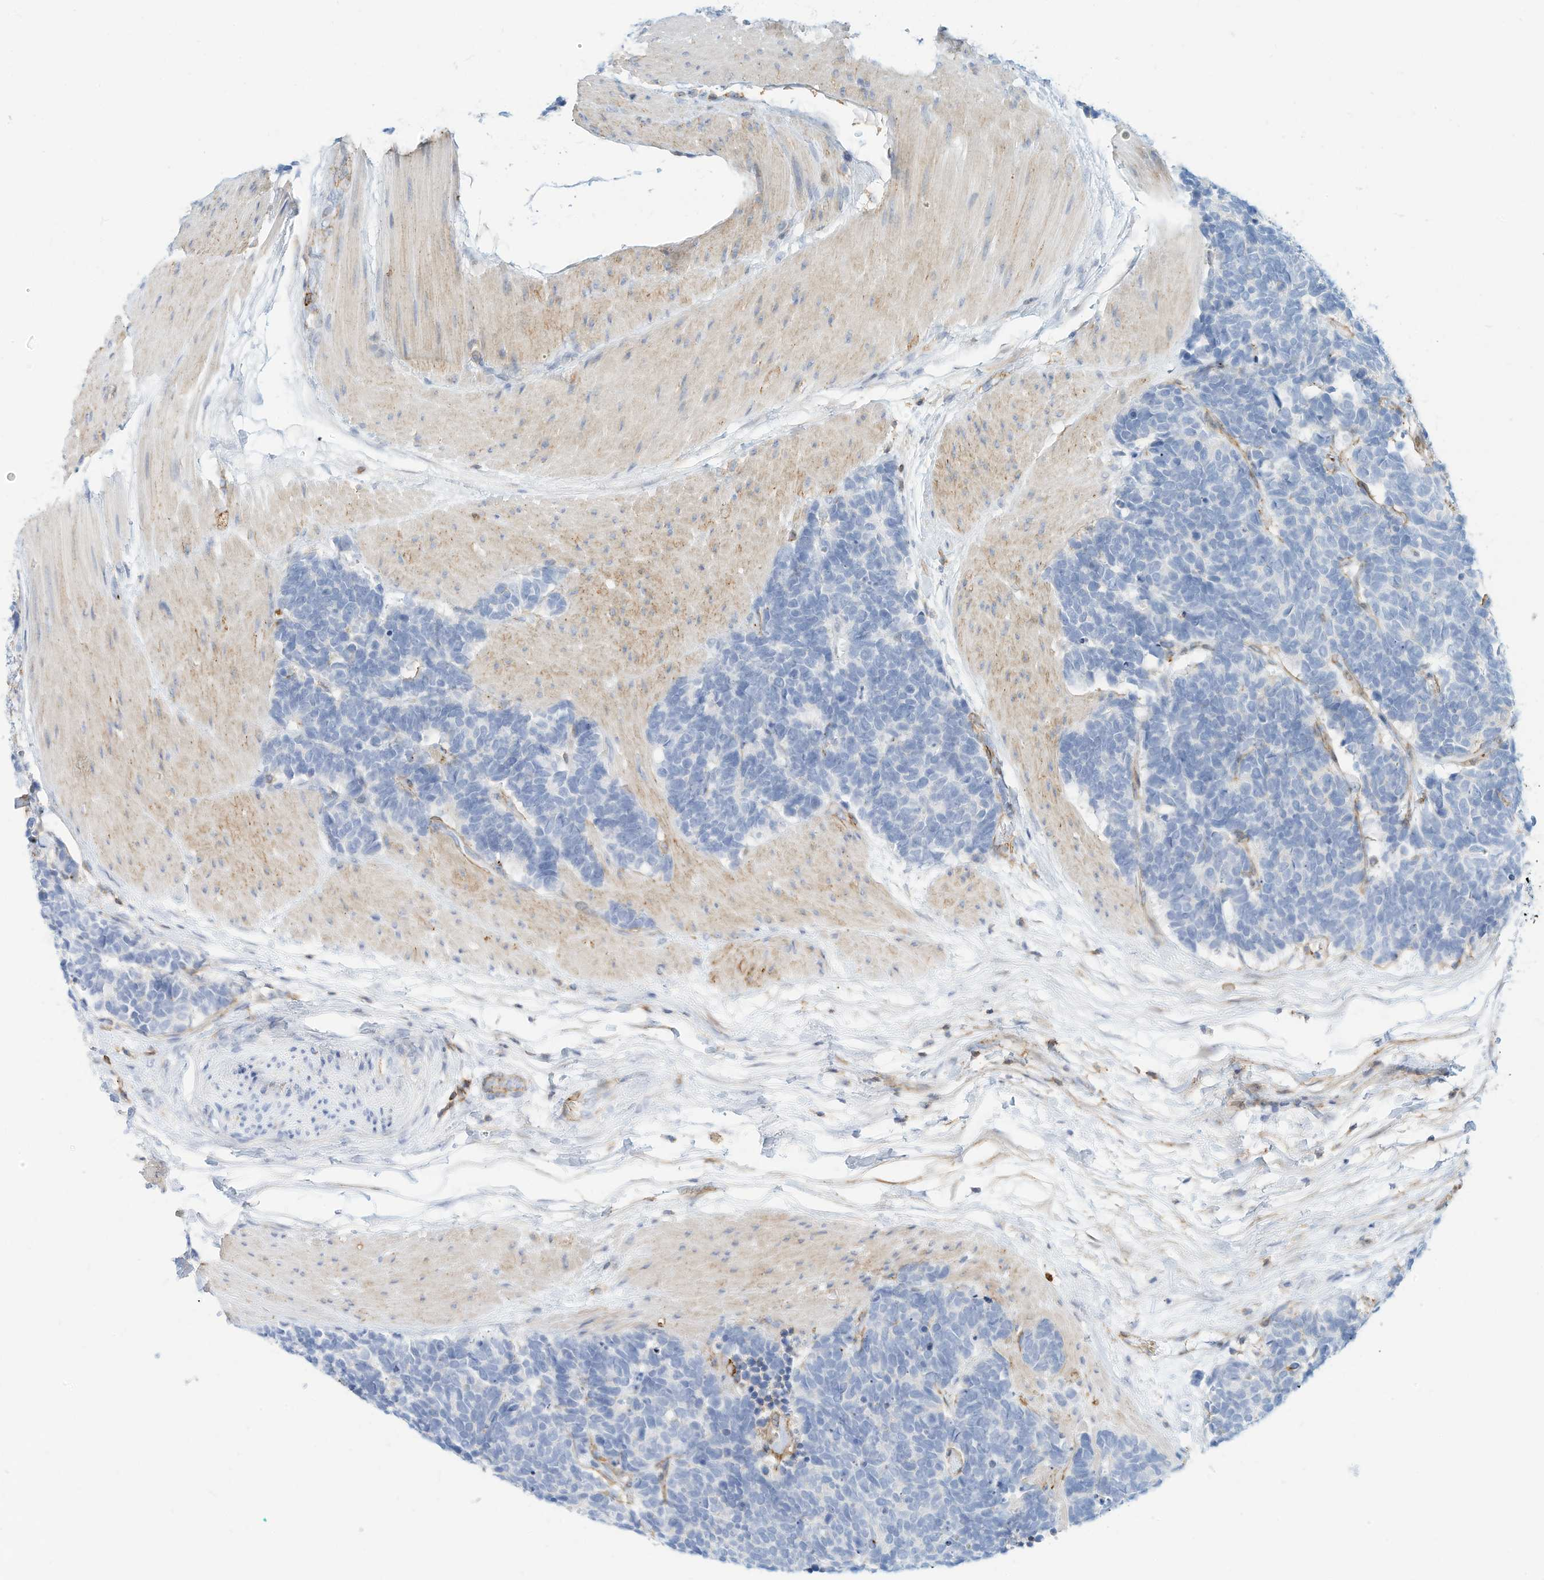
{"staining": {"intensity": "negative", "quantity": "none", "location": "none"}, "tissue": "carcinoid", "cell_type": "Tumor cells", "image_type": "cancer", "snomed": [{"axis": "morphology", "description": "Carcinoma, NOS"}, {"axis": "morphology", "description": "Carcinoid, malignant, NOS"}, {"axis": "topography", "description": "Urinary bladder"}], "caption": "The photomicrograph exhibits no significant staining in tumor cells of carcinoid. The staining is performed using DAB brown chromogen with nuclei counter-stained in using hematoxylin.", "gene": "TXNDC9", "patient": {"sex": "male", "age": 57}}